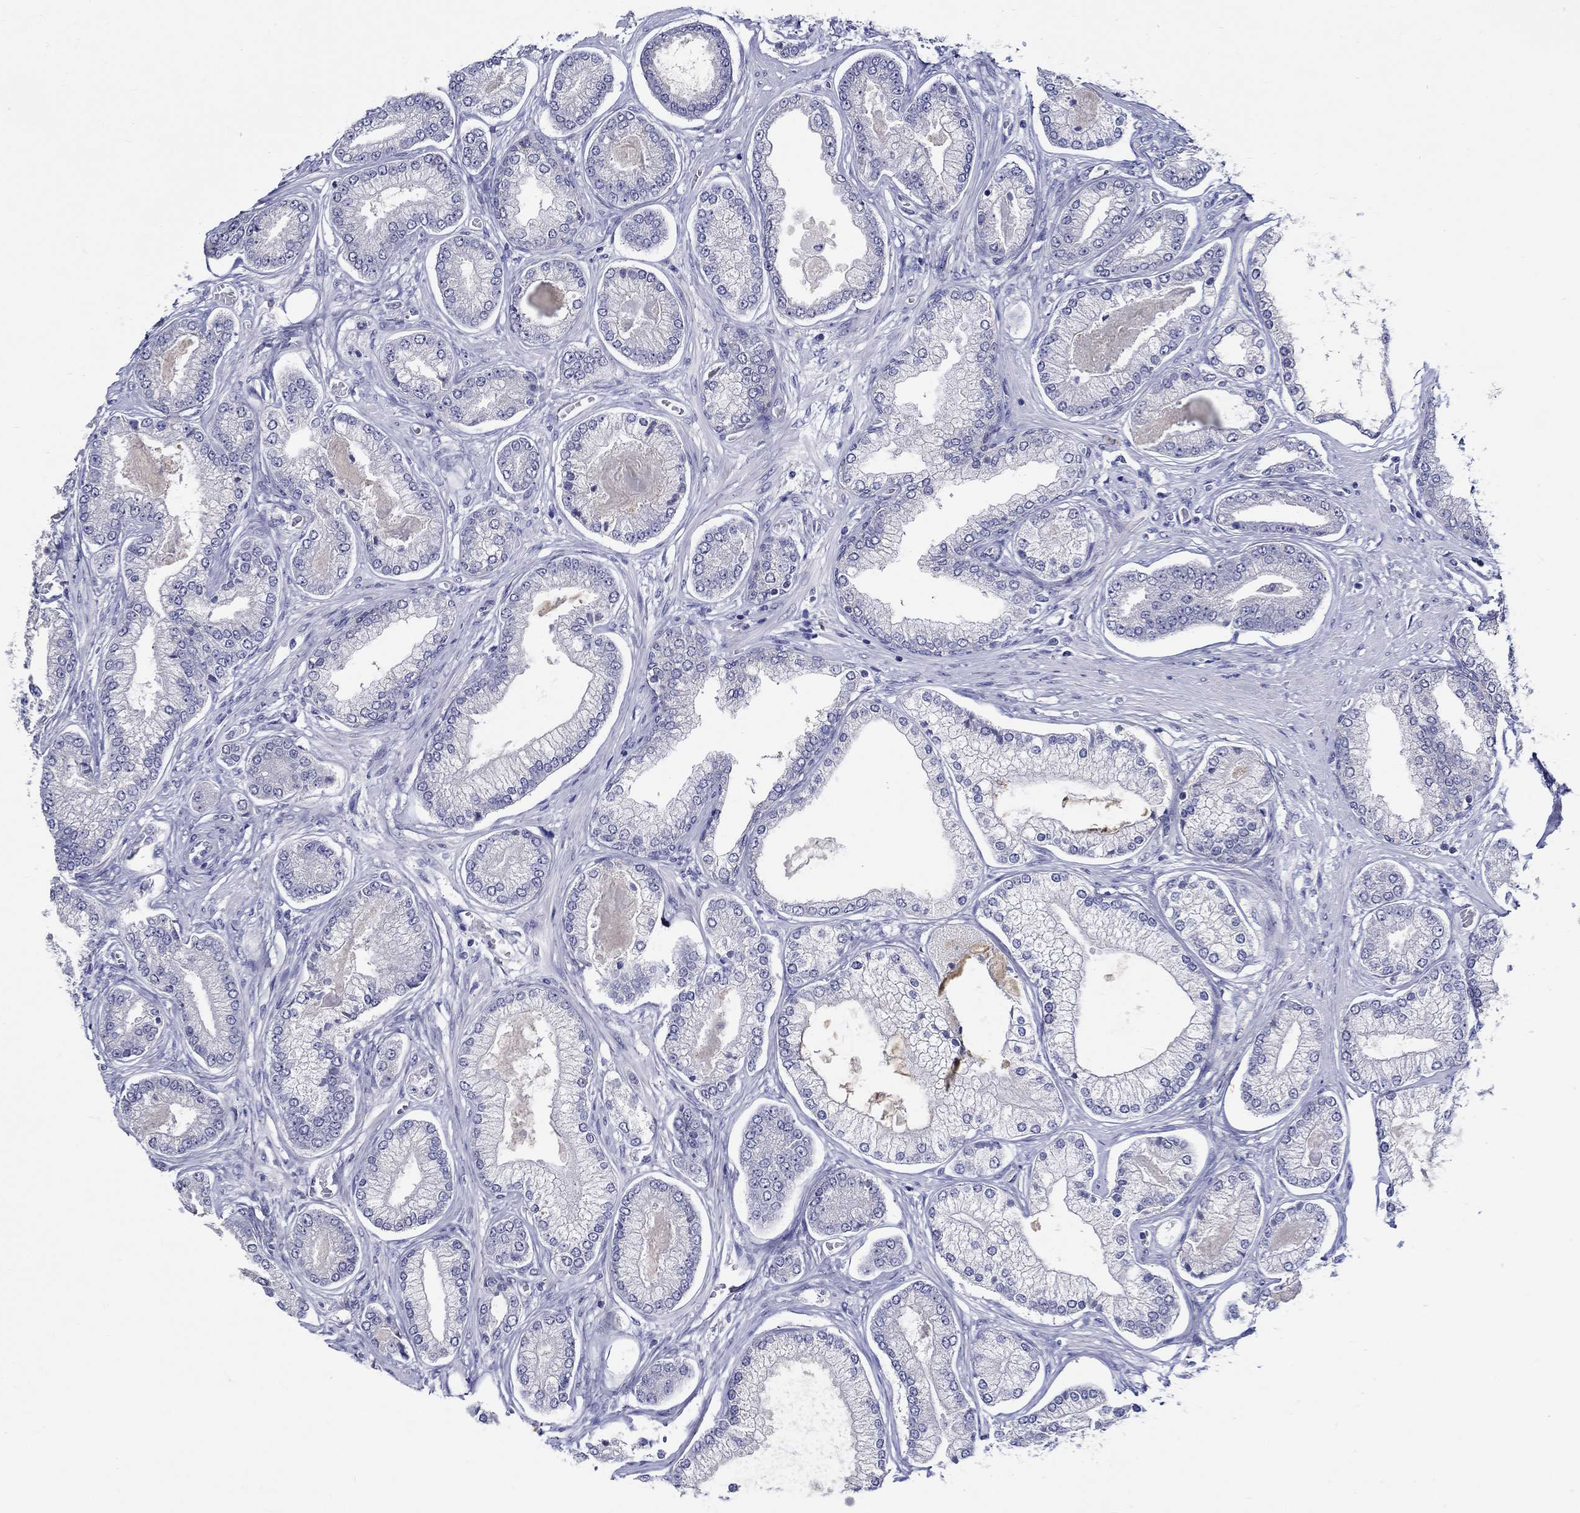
{"staining": {"intensity": "negative", "quantity": "none", "location": "none"}, "tissue": "prostate cancer", "cell_type": "Tumor cells", "image_type": "cancer", "snomed": [{"axis": "morphology", "description": "Adenocarcinoma, Low grade"}, {"axis": "topography", "description": "Prostate"}], "caption": "Micrograph shows no significant protein positivity in tumor cells of prostate cancer (adenocarcinoma (low-grade)).", "gene": "SLC30A3", "patient": {"sex": "male", "age": 57}}